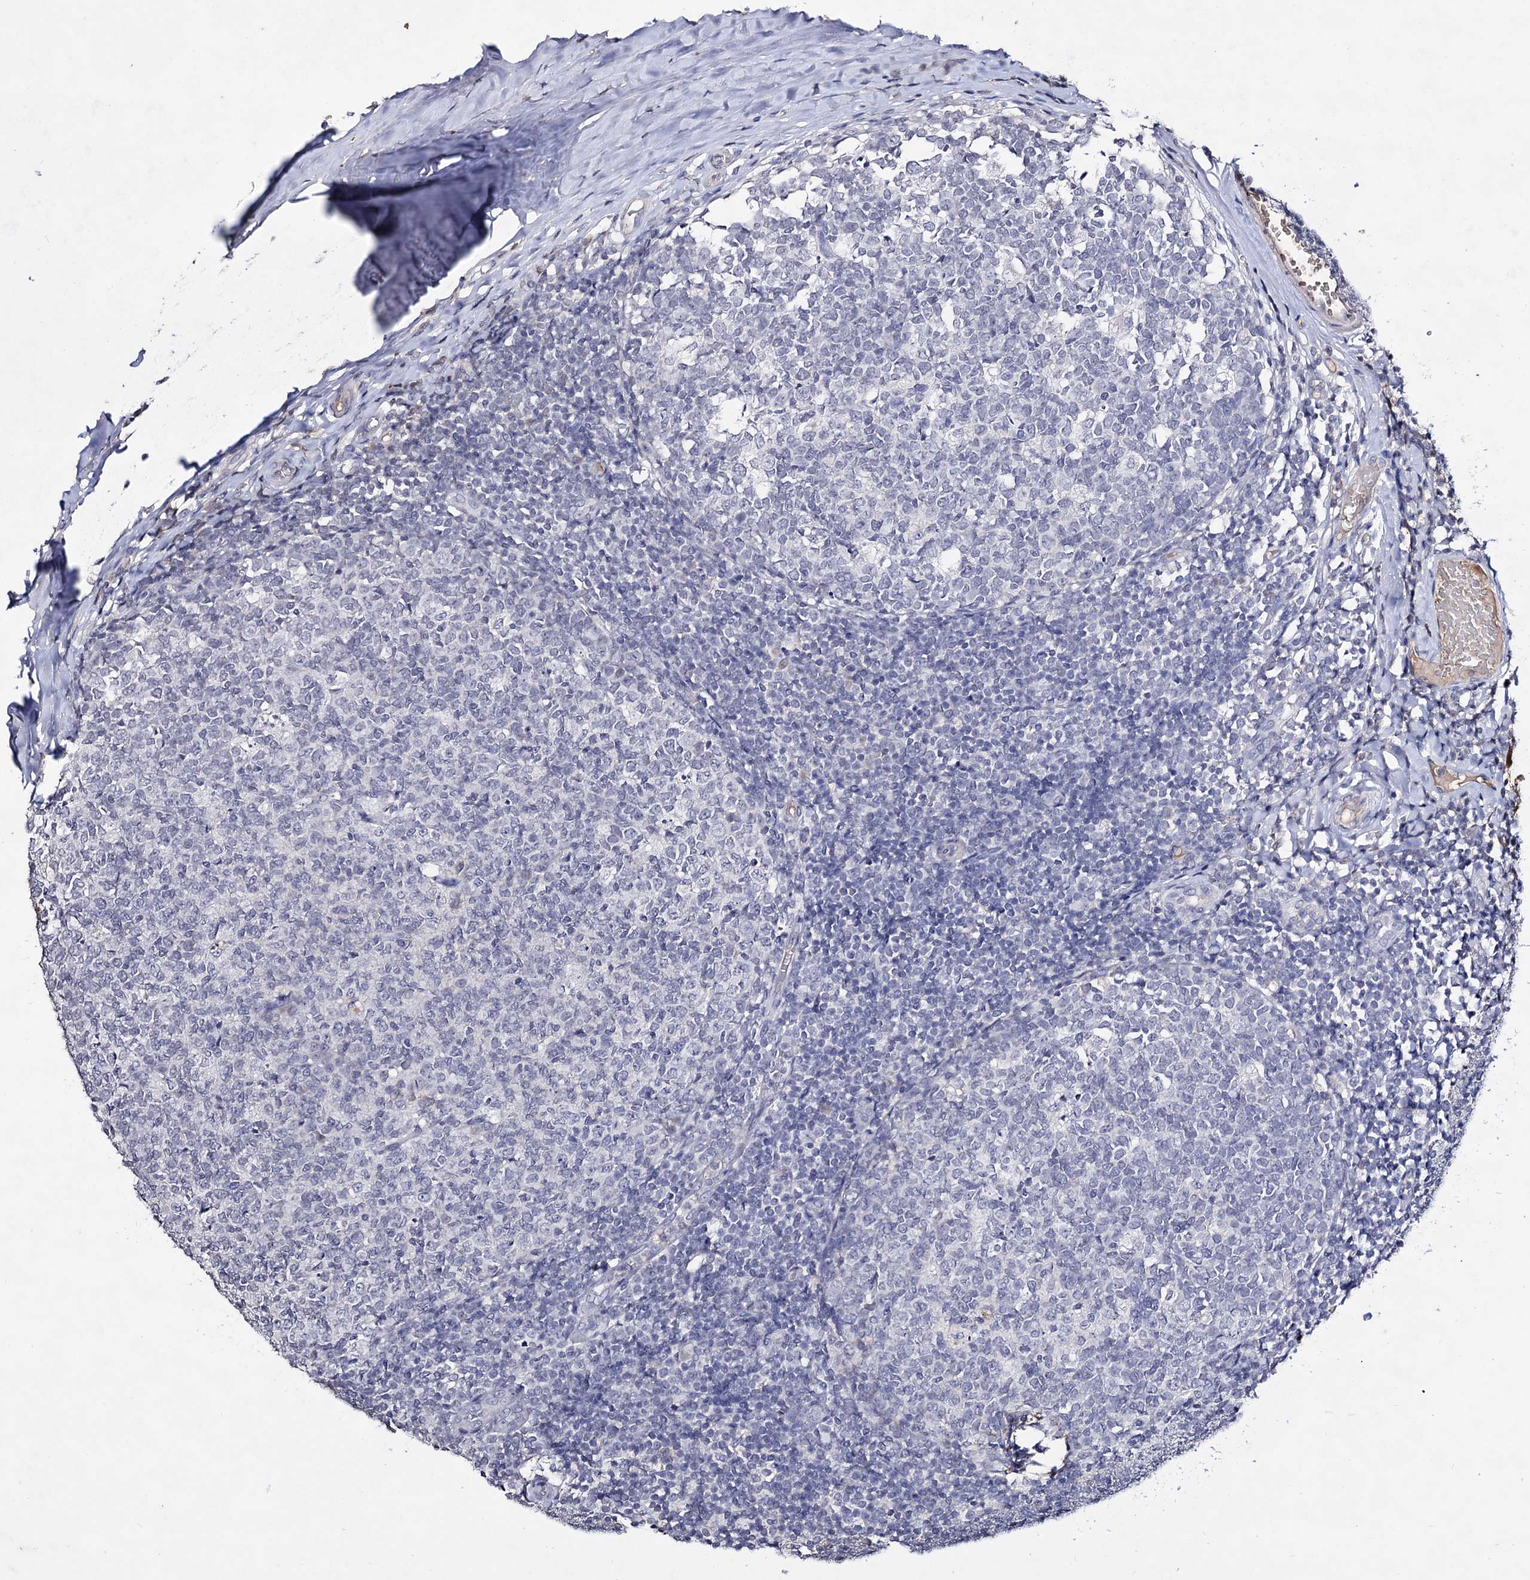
{"staining": {"intensity": "negative", "quantity": "none", "location": "none"}, "tissue": "tonsil", "cell_type": "Germinal center cells", "image_type": "normal", "snomed": [{"axis": "morphology", "description": "Normal tissue, NOS"}, {"axis": "topography", "description": "Tonsil"}], "caption": "Tonsil stained for a protein using immunohistochemistry reveals no positivity germinal center cells.", "gene": "PLIN1", "patient": {"sex": "female", "age": 19}}